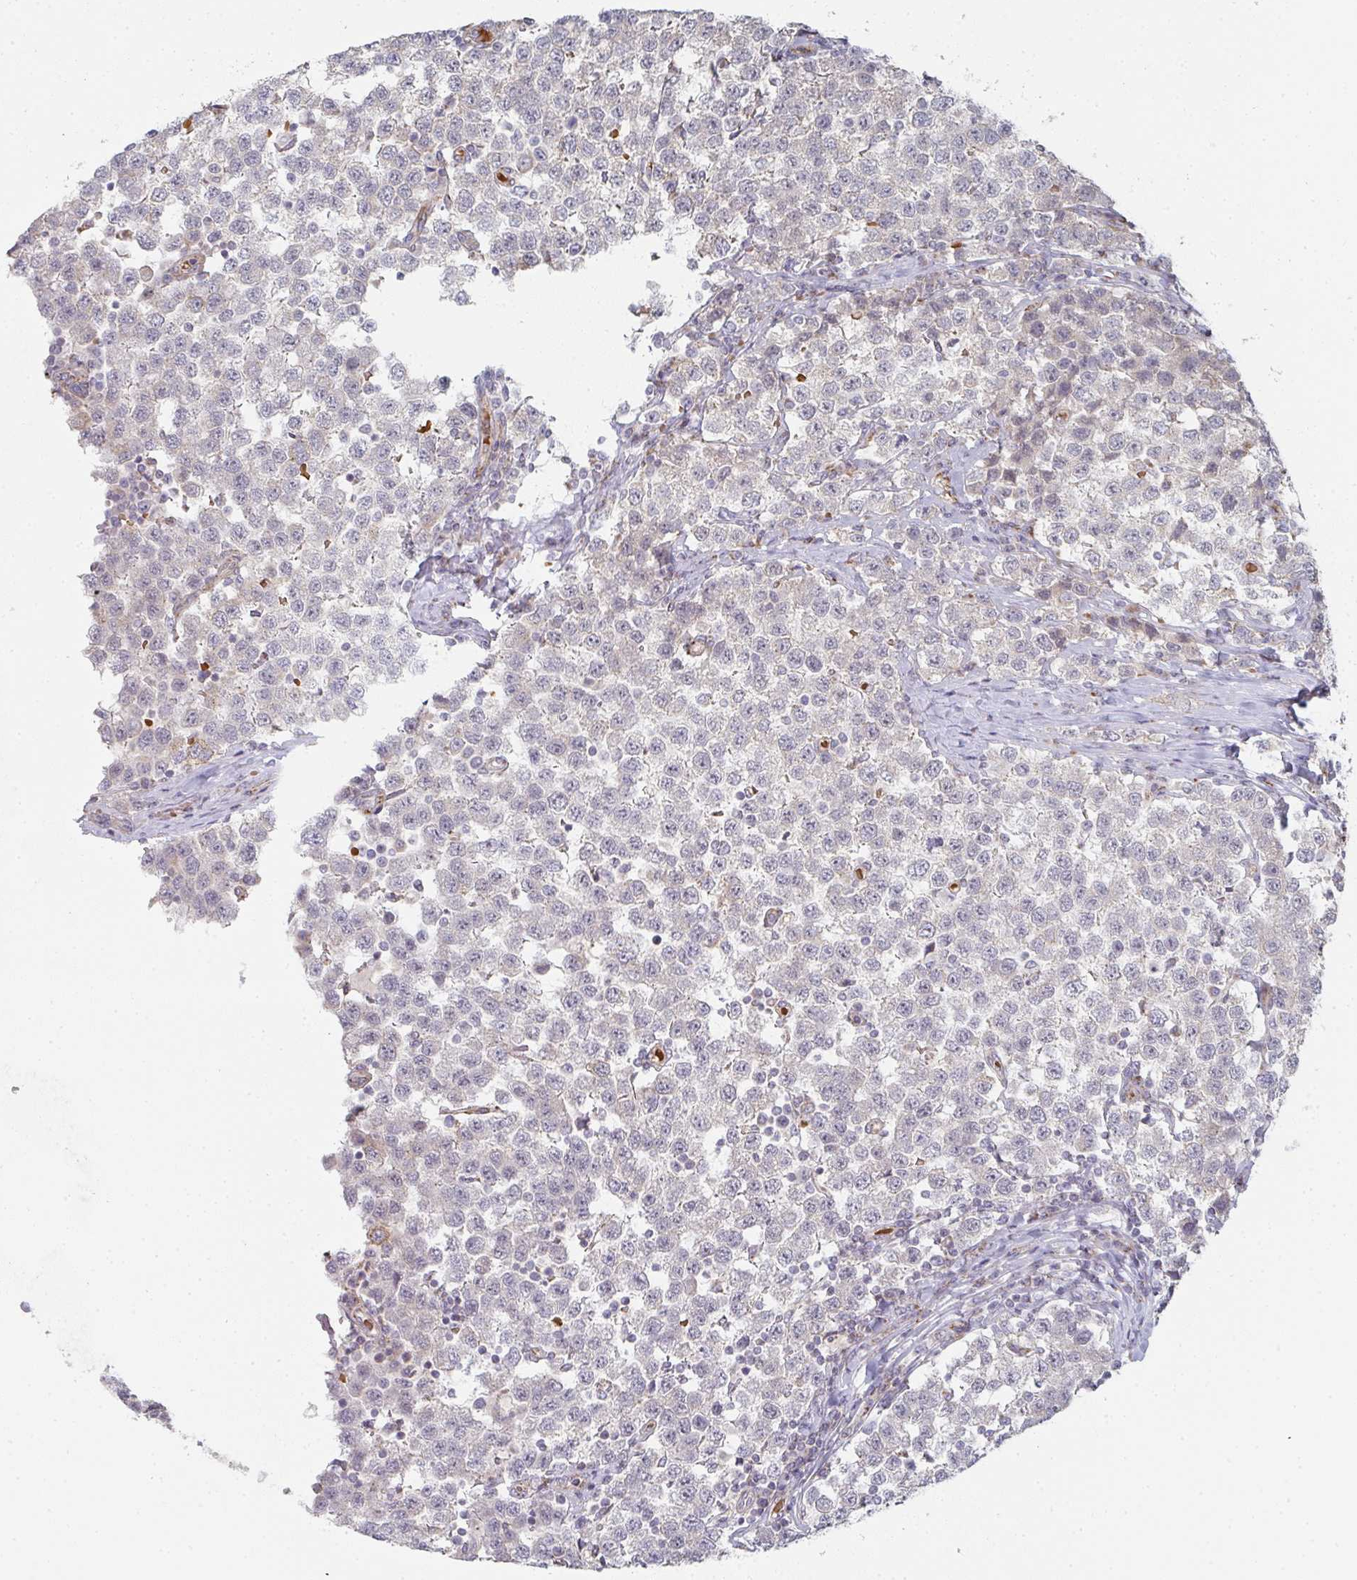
{"staining": {"intensity": "negative", "quantity": "none", "location": "none"}, "tissue": "testis cancer", "cell_type": "Tumor cells", "image_type": "cancer", "snomed": [{"axis": "morphology", "description": "Seminoma, NOS"}, {"axis": "topography", "description": "Testis"}], "caption": "High magnification brightfield microscopy of testis seminoma stained with DAB (3,3'-diaminobenzidine) (brown) and counterstained with hematoxylin (blue): tumor cells show no significant staining.", "gene": "ZNF526", "patient": {"sex": "male", "age": 34}}